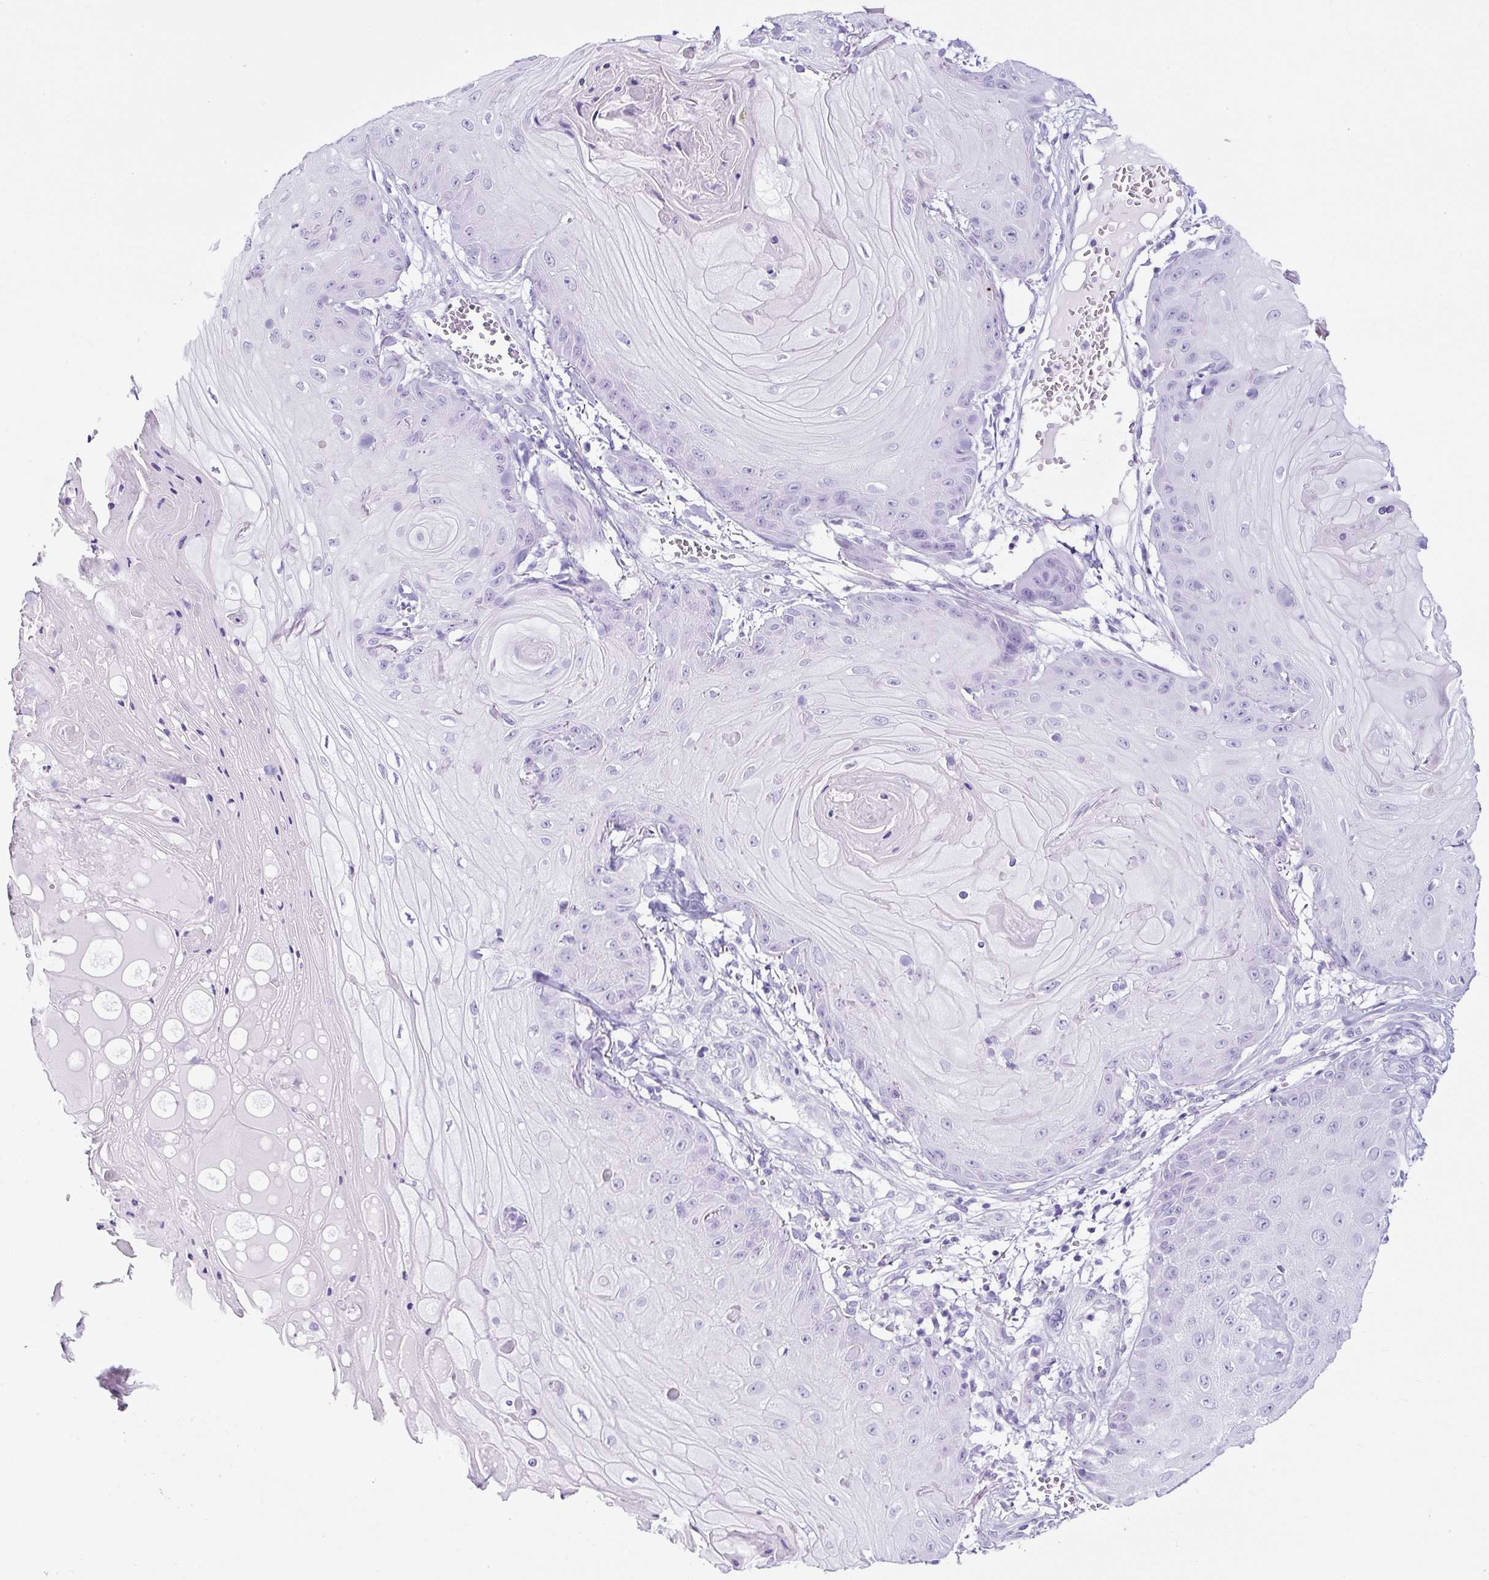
{"staining": {"intensity": "negative", "quantity": "none", "location": "none"}, "tissue": "skin cancer", "cell_type": "Tumor cells", "image_type": "cancer", "snomed": [{"axis": "morphology", "description": "Squamous cell carcinoma, NOS"}, {"axis": "topography", "description": "Skin"}], "caption": "The image shows no significant expression in tumor cells of skin cancer. (Immunohistochemistry (ihc), brightfield microscopy, high magnification).", "gene": "TMEM200B", "patient": {"sex": "male", "age": 74}}